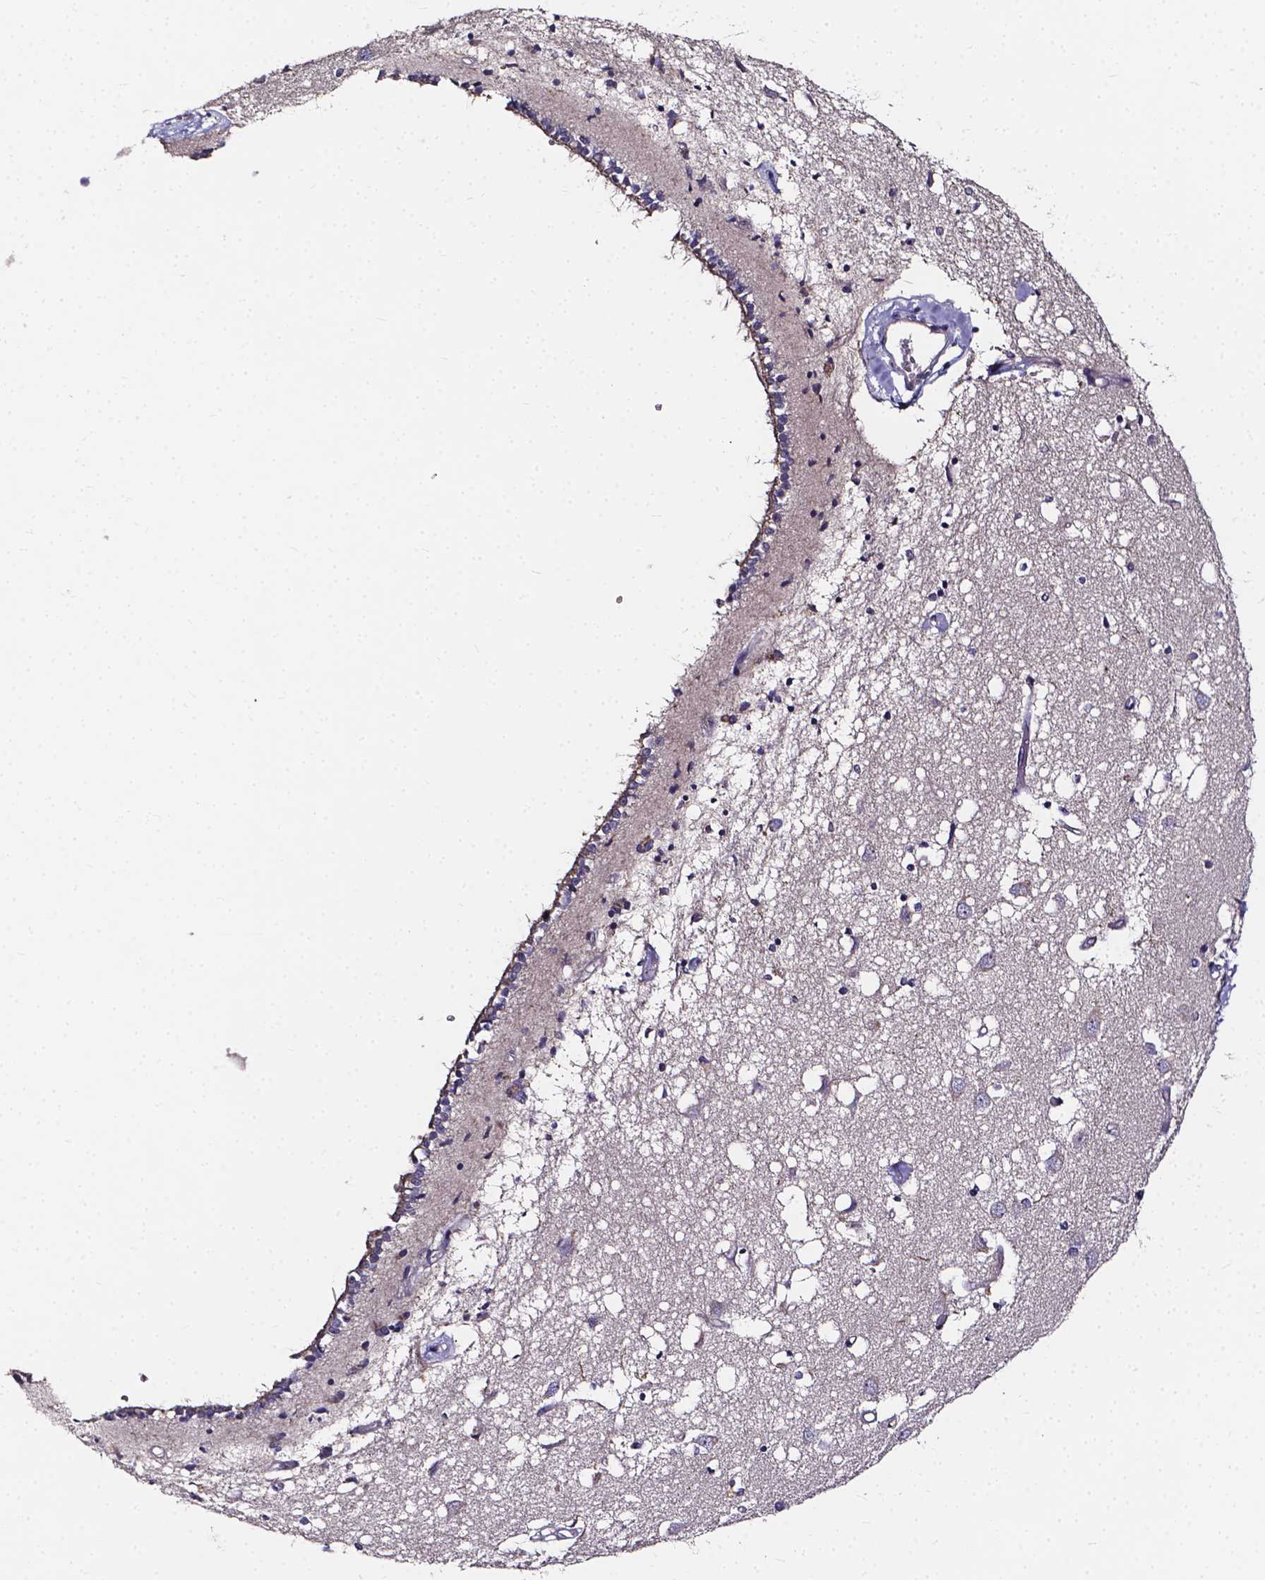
{"staining": {"intensity": "negative", "quantity": "none", "location": "none"}, "tissue": "caudate", "cell_type": "Glial cells", "image_type": "normal", "snomed": [{"axis": "morphology", "description": "Normal tissue, NOS"}, {"axis": "topography", "description": "Lateral ventricle wall"}], "caption": "Photomicrograph shows no protein staining in glial cells of unremarkable caudate. (Brightfield microscopy of DAB IHC at high magnification).", "gene": "THEMIS", "patient": {"sex": "male", "age": 54}}